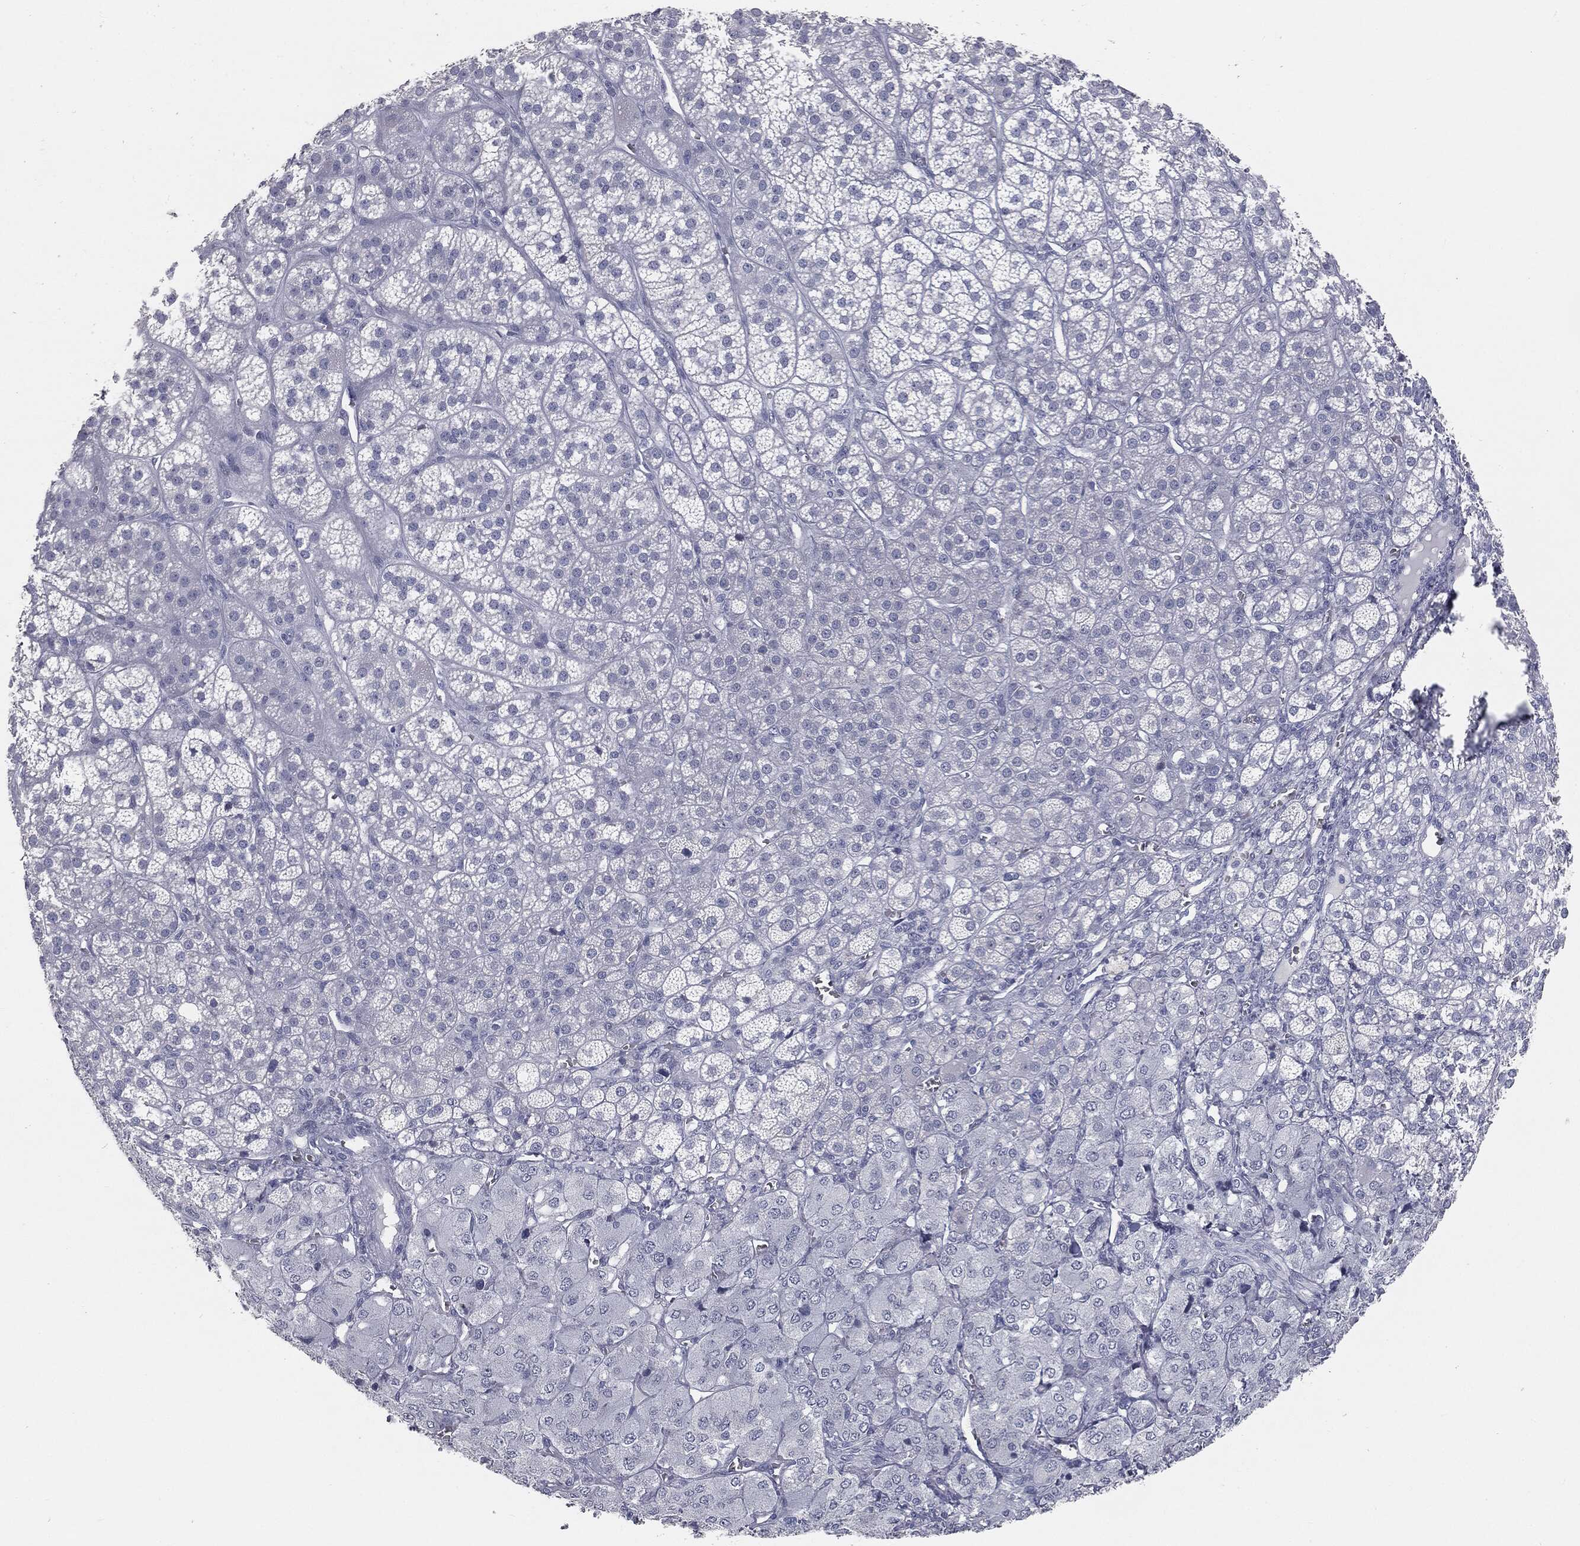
{"staining": {"intensity": "negative", "quantity": "none", "location": "none"}, "tissue": "adrenal gland", "cell_type": "Glandular cells", "image_type": "normal", "snomed": [{"axis": "morphology", "description": "Normal tissue, NOS"}, {"axis": "topography", "description": "Adrenal gland"}], "caption": "Adrenal gland stained for a protein using immunohistochemistry shows no positivity glandular cells.", "gene": "PRAME", "patient": {"sex": "female", "age": 60}}